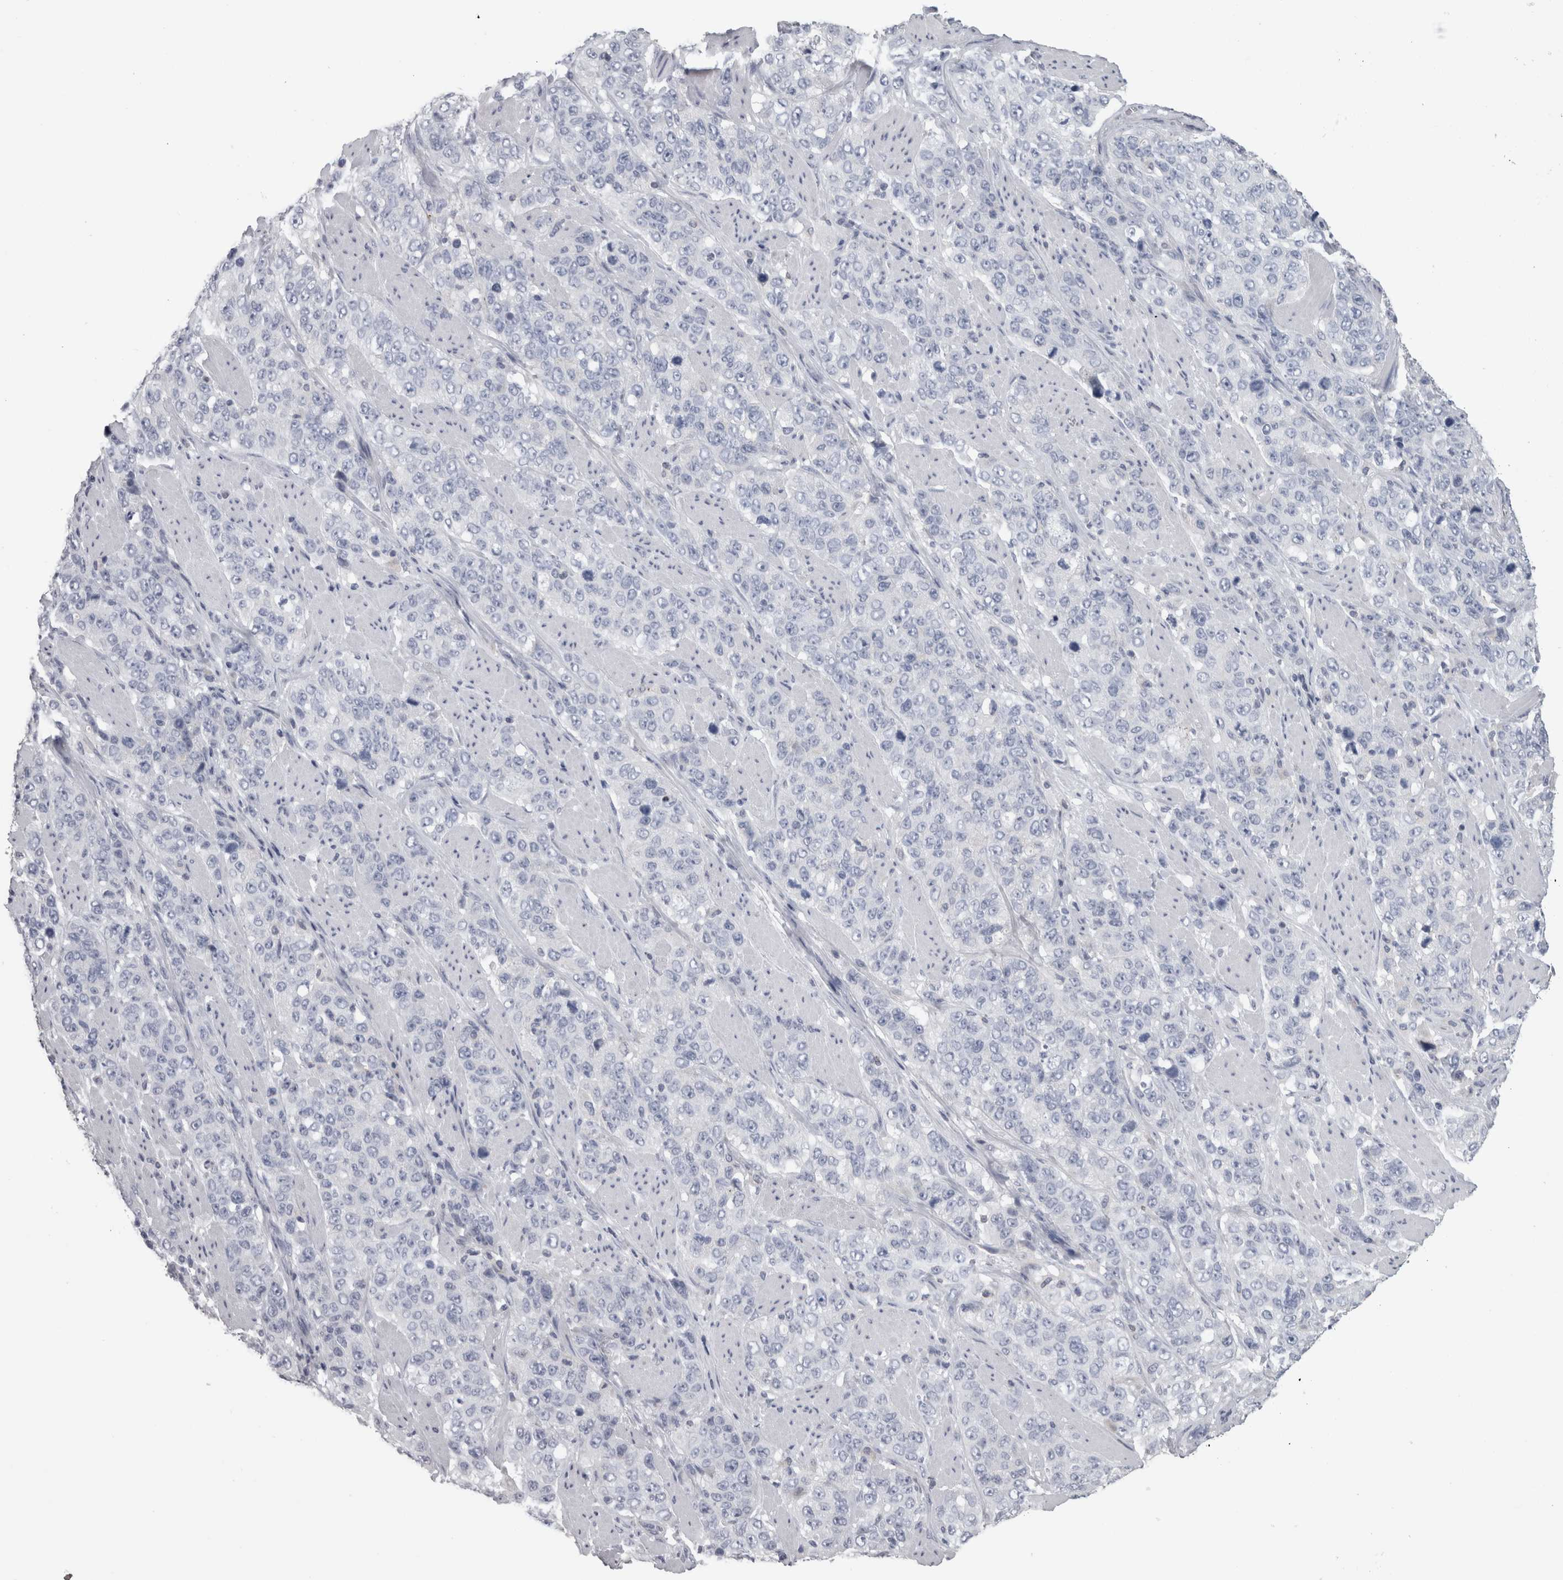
{"staining": {"intensity": "negative", "quantity": "none", "location": "none"}, "tissue": "stomach cancer", "cell_type": "Tumor cells", "image_type": "cancer", "snomed": [{"axis": "morphology", "description": "Adenocarcinoma, NOS"}, {"axis": "topography", "description": "Stomach"}], "caption": "An IHC photomicrograph of stomach adenocarcinoma is shown. There is no staining in tumor cells of stomach adenocarcinoma.", "gene": "TCAP", "patient": {"sex": "male", "age": 48}}